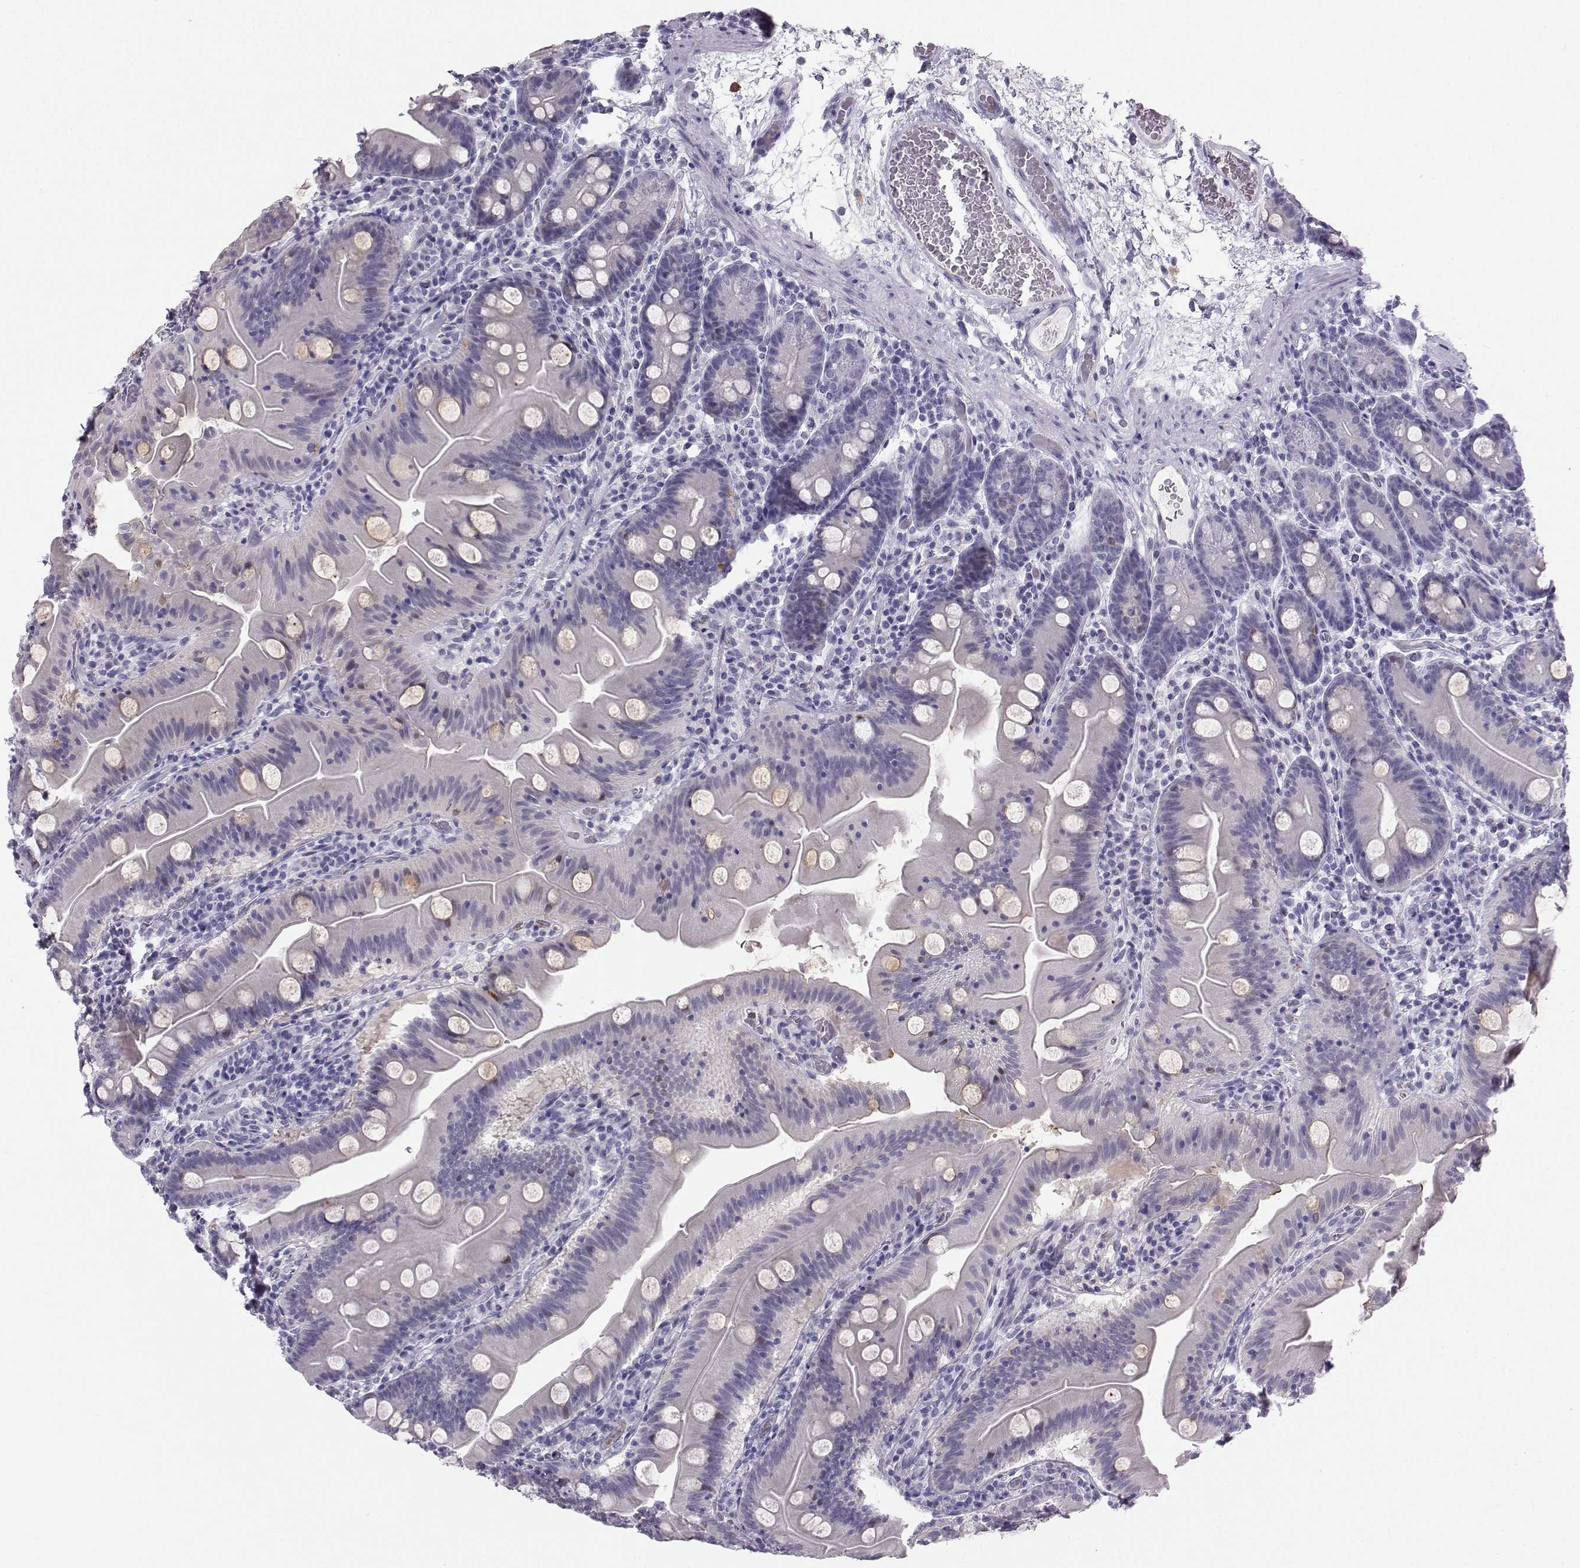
{"staining": {"intensity": "weak", "quantity": "<25%", "location": "cytoplasmic/membranous"}, "tissue": "small intestine", "cell_type": "Glandular cells", "image_type": "normal", "snomed": [{"axis": "morphology", "description": "Normal tissue, NOS"}, {"axis": "topography", "description": "Small intestine"}], "caption": "Protein analysis of benign small intestine exhibits no significant expression in glandular cells.", "gene": "IQCD", "patient": {"sex": "male", "age": 37}}